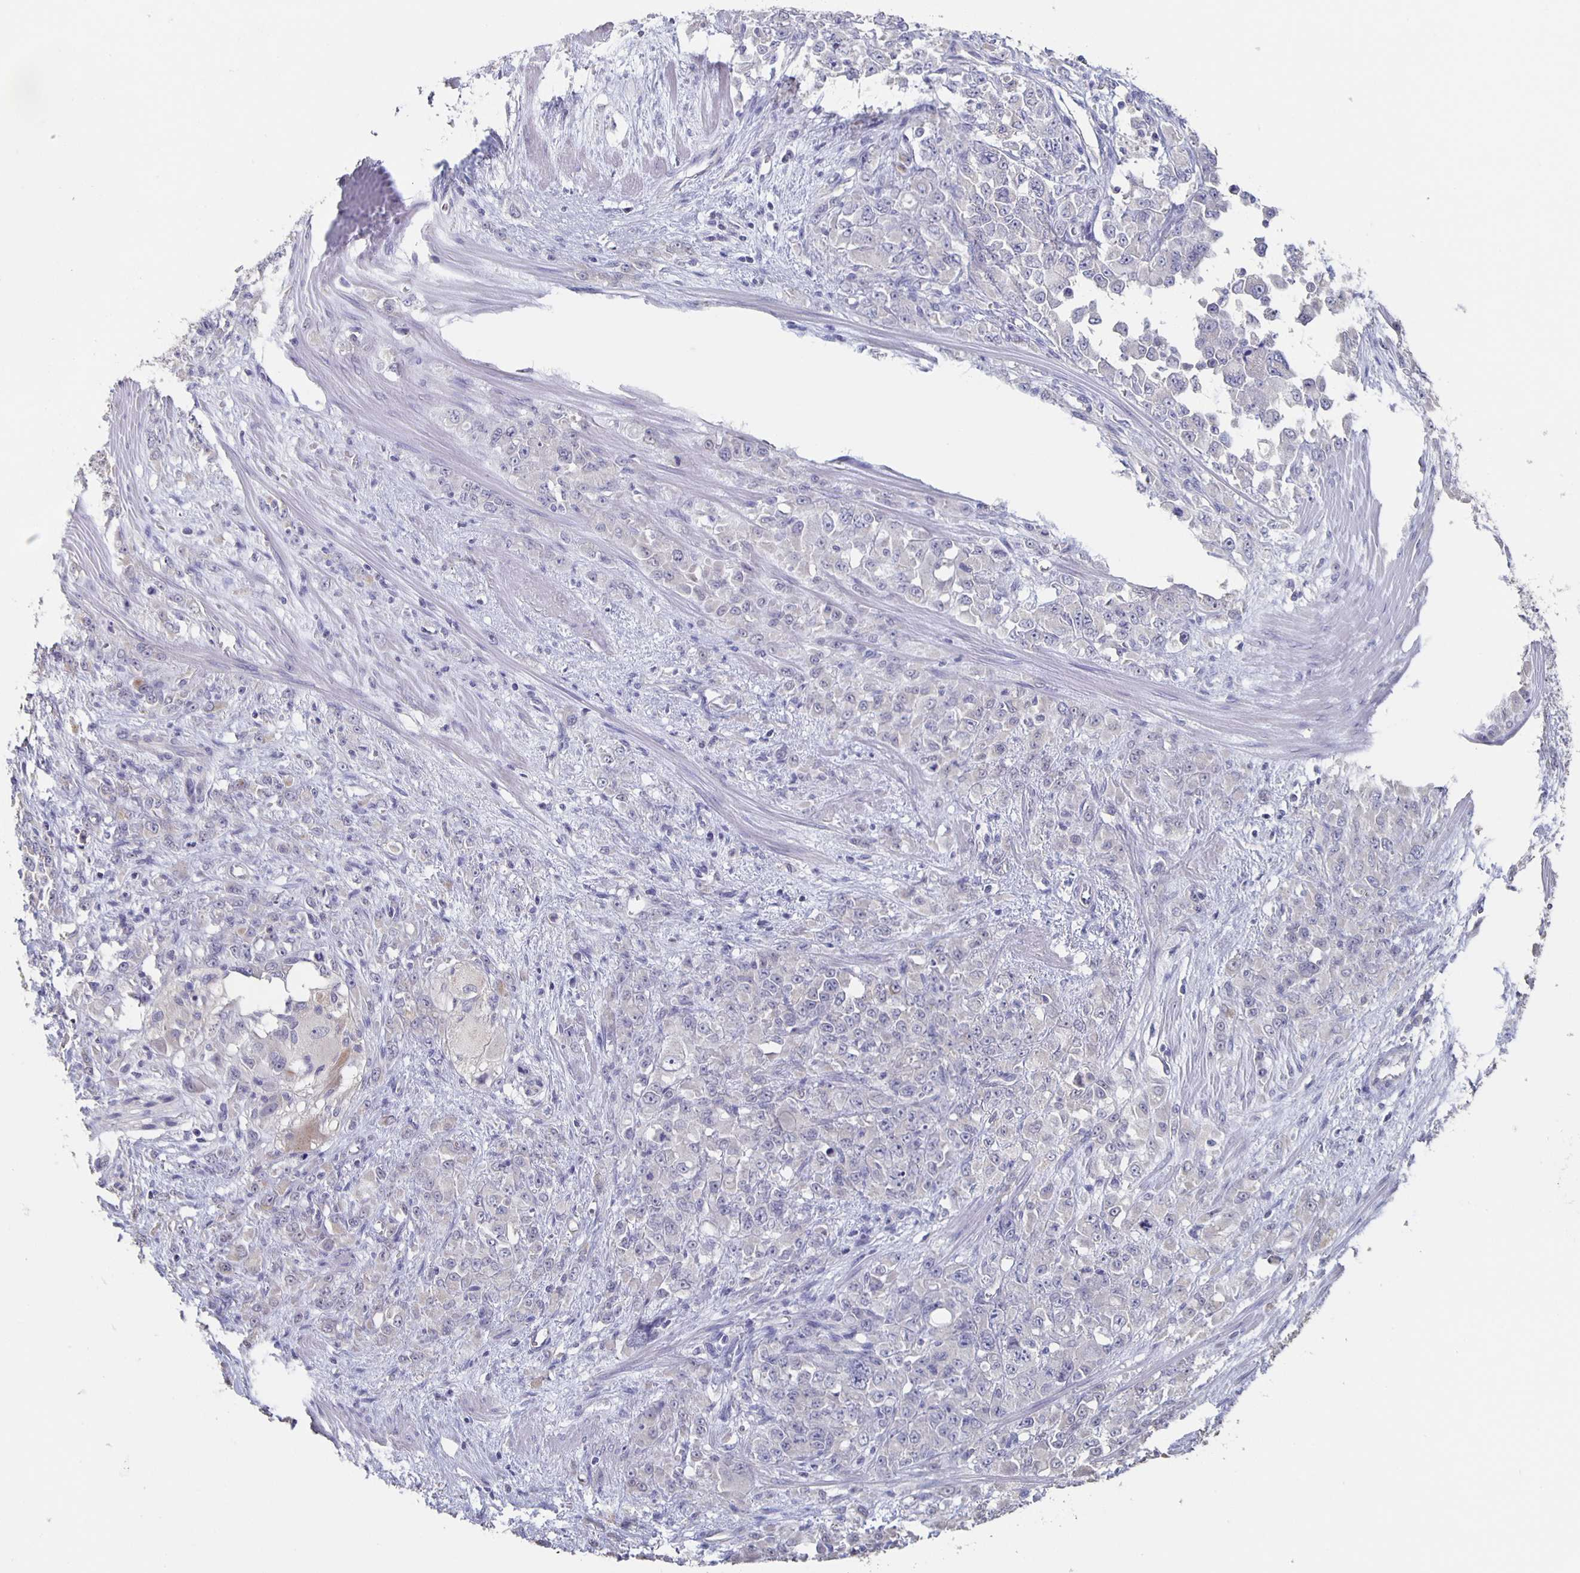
{"staining": {"intensity": "negative", "quantity": "none", "location": "none"}, "tissue": "stomach cancer", "cell_type": "Tumor cells", "image_type": "cancer", "snomed": [{"axis": "morphology", "description": "Adenocarcinoma, NOS"}, {"axis": "topography", "description": "Stomach"}], "caption": "DAB (3,3'-diaminobenzidine) immunohistochemical staining of human adenocarcinoma (stomach) displays no significant expression in tumor cells.", "gene": "CACNA2D2", "patient": {"sex": "female", "age": 76}}